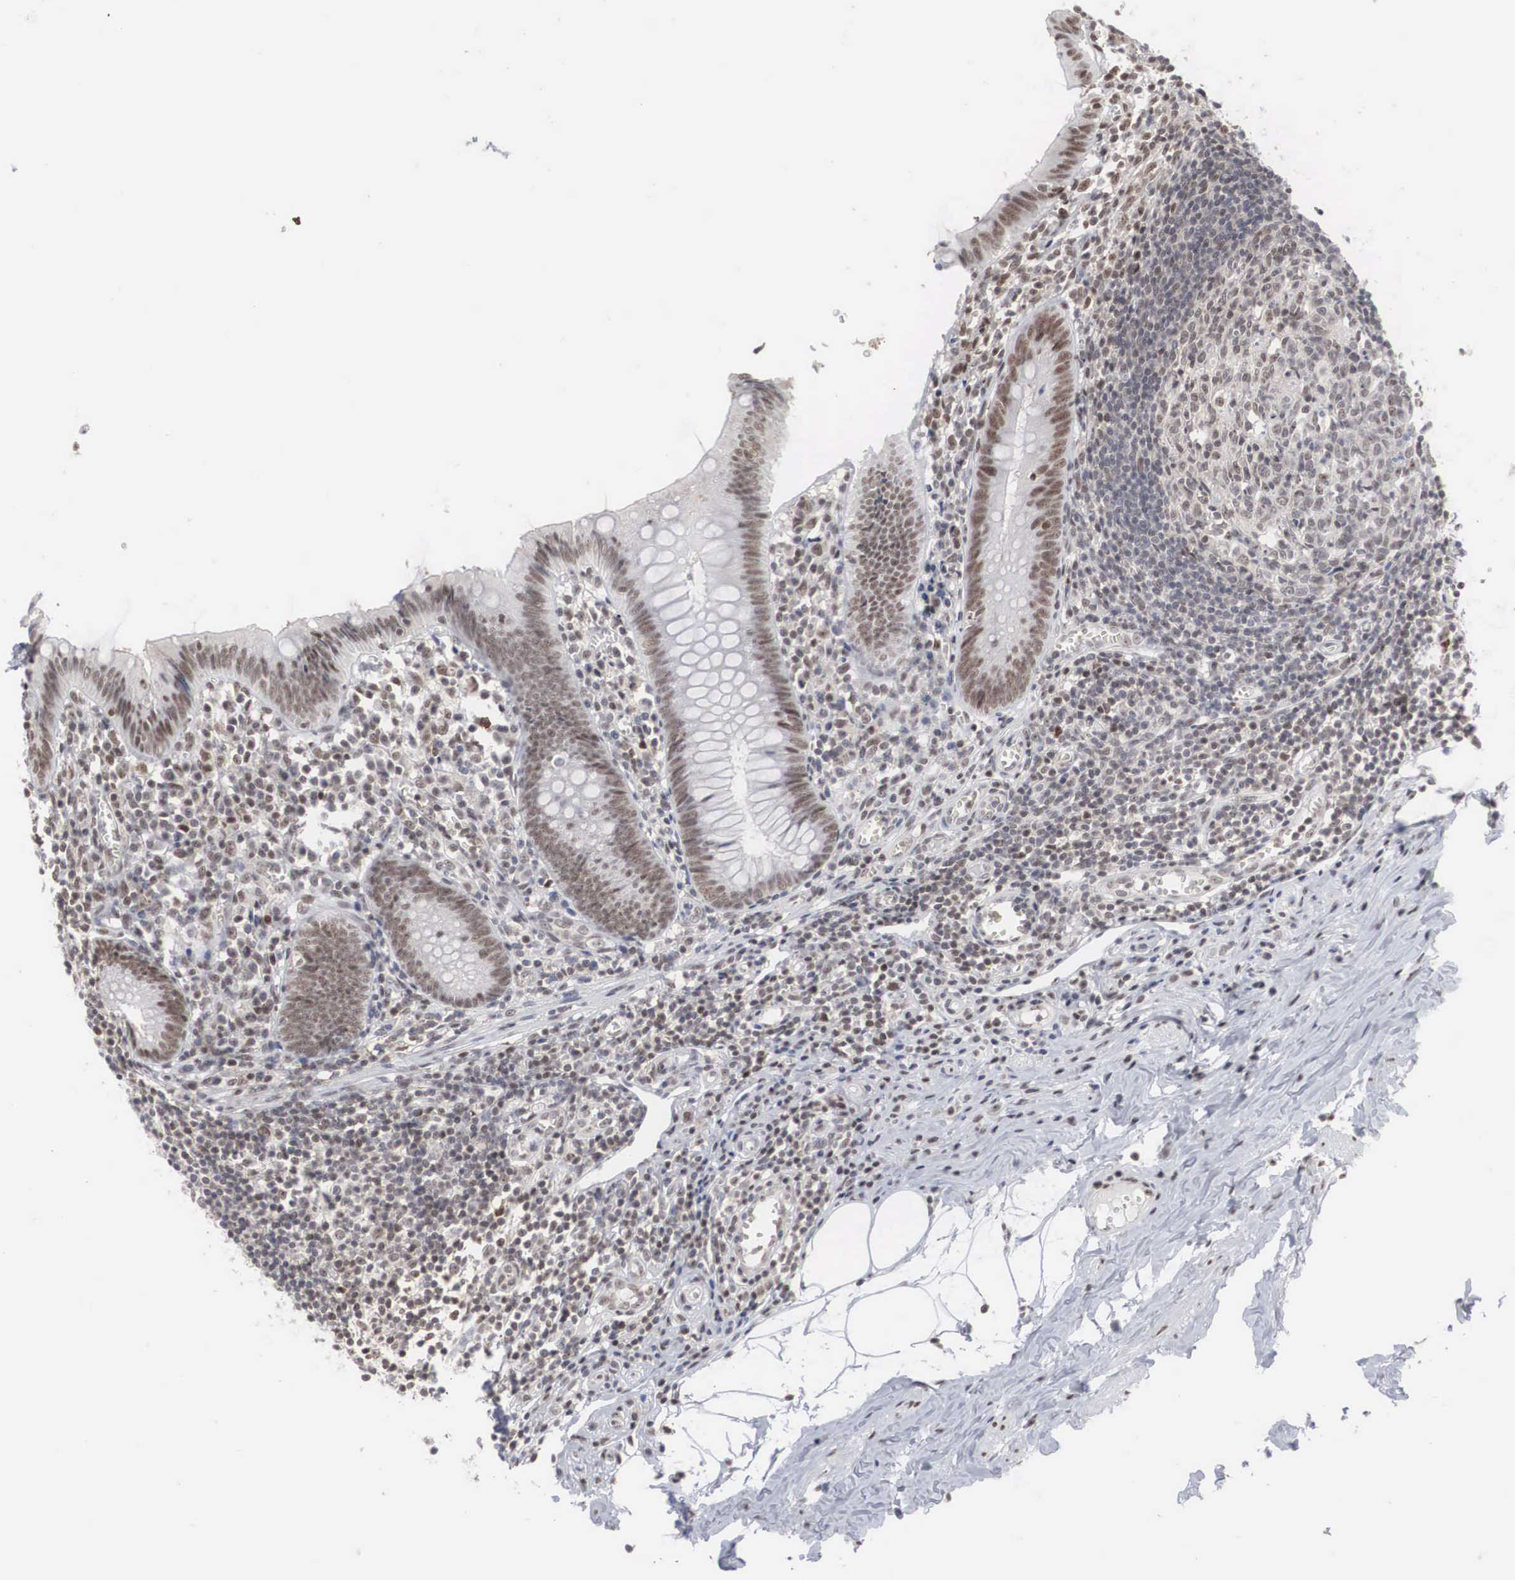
{"staining": {"intensity": "weak", "quantity": "25%-75%", "location": "nuclear"}, "tissue": "appendix", "cell_type": "Glandular cells", "image_type": "normal", "snomed": [{"axis": "morphology", "description": "Normal tissue, NOS"}, {"axis": "topography", "description": "Appendix"}], "caption": "Immunohistochemical staining of normal human appendix exhibits weak nuclear protein expression in about 25%-75% of glandular cells.", "gene": "AUTS2", "patient": {"sex": "female", "age": 19}}